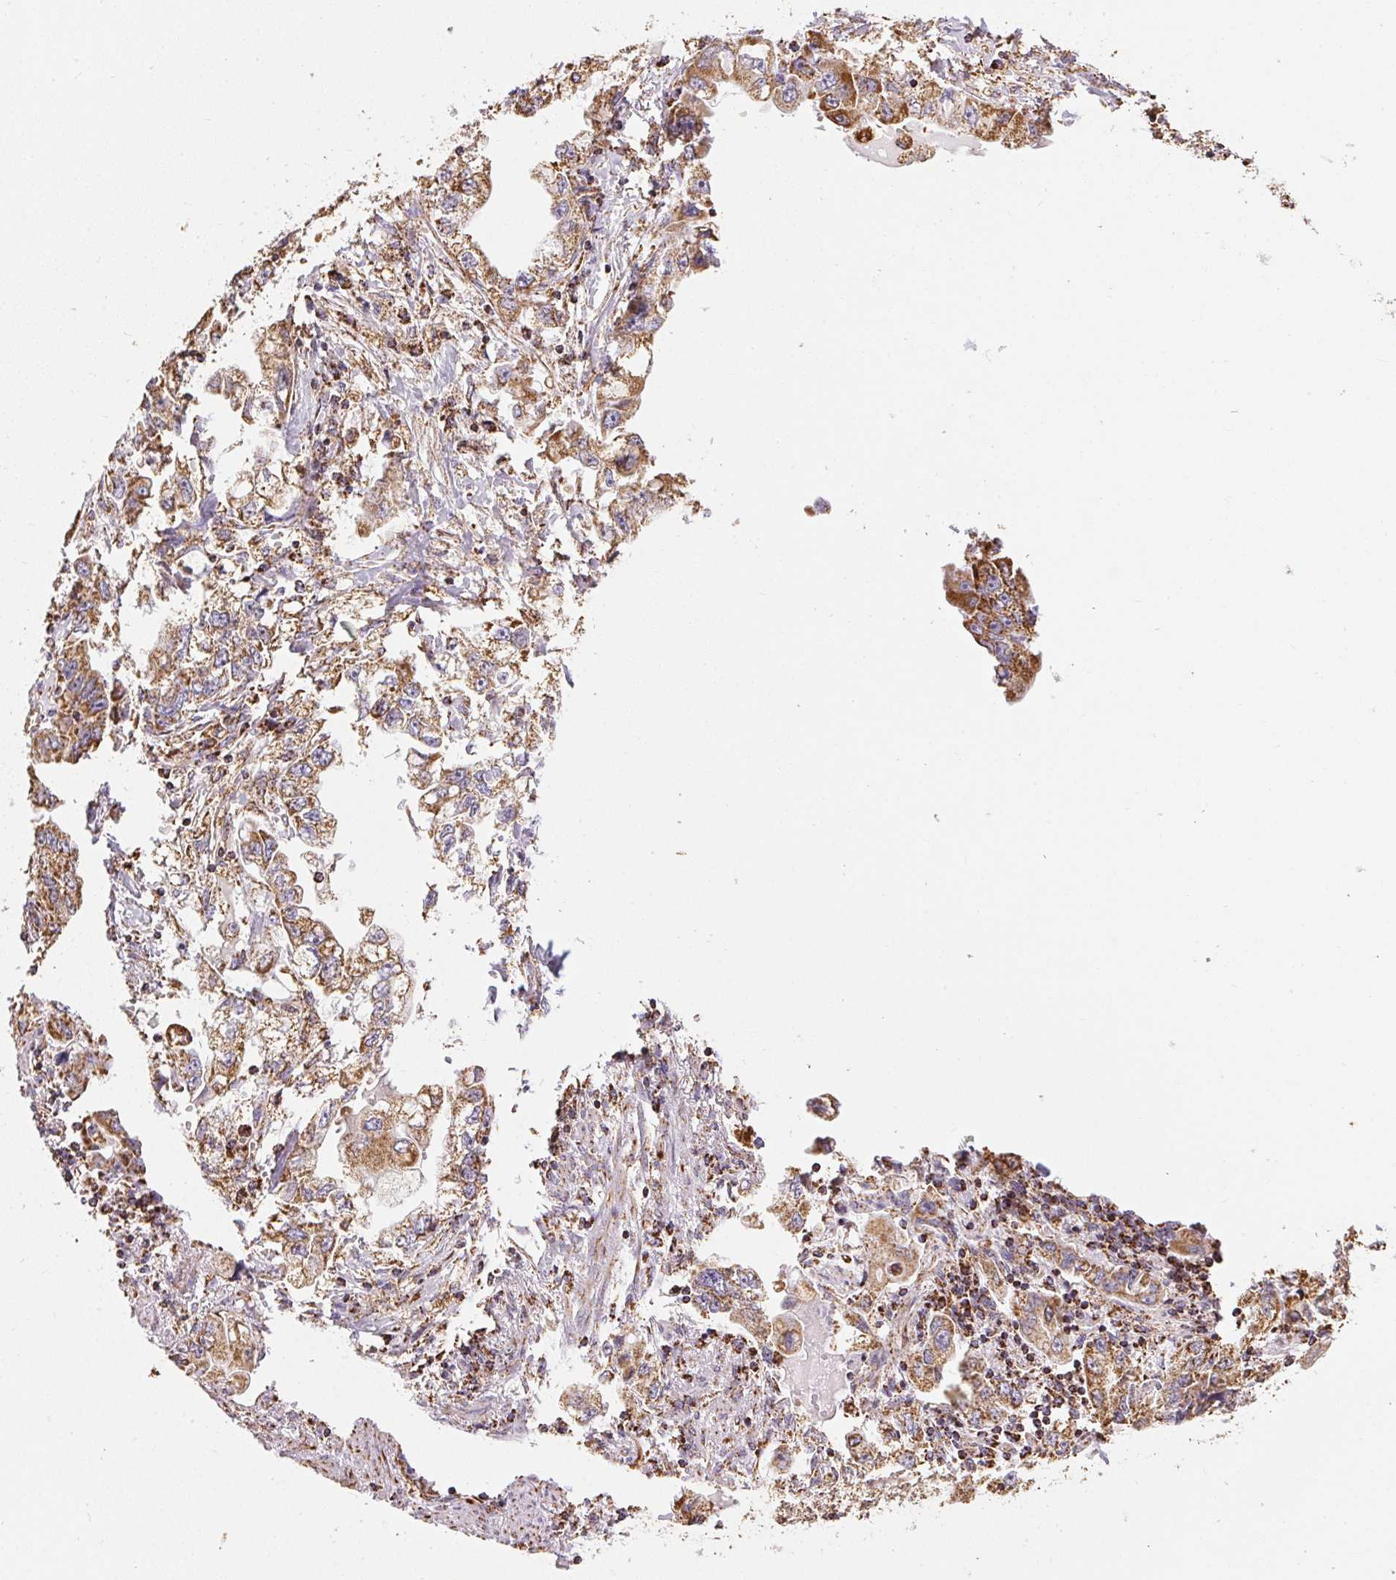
{"staining": {"intensity": "moderate", "quantity": ">75%", "location": "cytoplasmic/membranous"}, "tissue": "stomach cancer", "cell_type": "Tumor cells", "image_type": "cancer", "snomed": [{"axis": "morphology", "description": "Adenocarcinoma, NOS"}, {"axis": "topography", "description": "Stomach, lower"}], "caption": "This is a photomicrograph of IHC staining of adenocarcinoma (stomach), which shows moderate positivity in the cytoplasmic/membranous of tumor cells.", "gene": "MAPK11", "patient": {"sex": "female", "age": 93}}